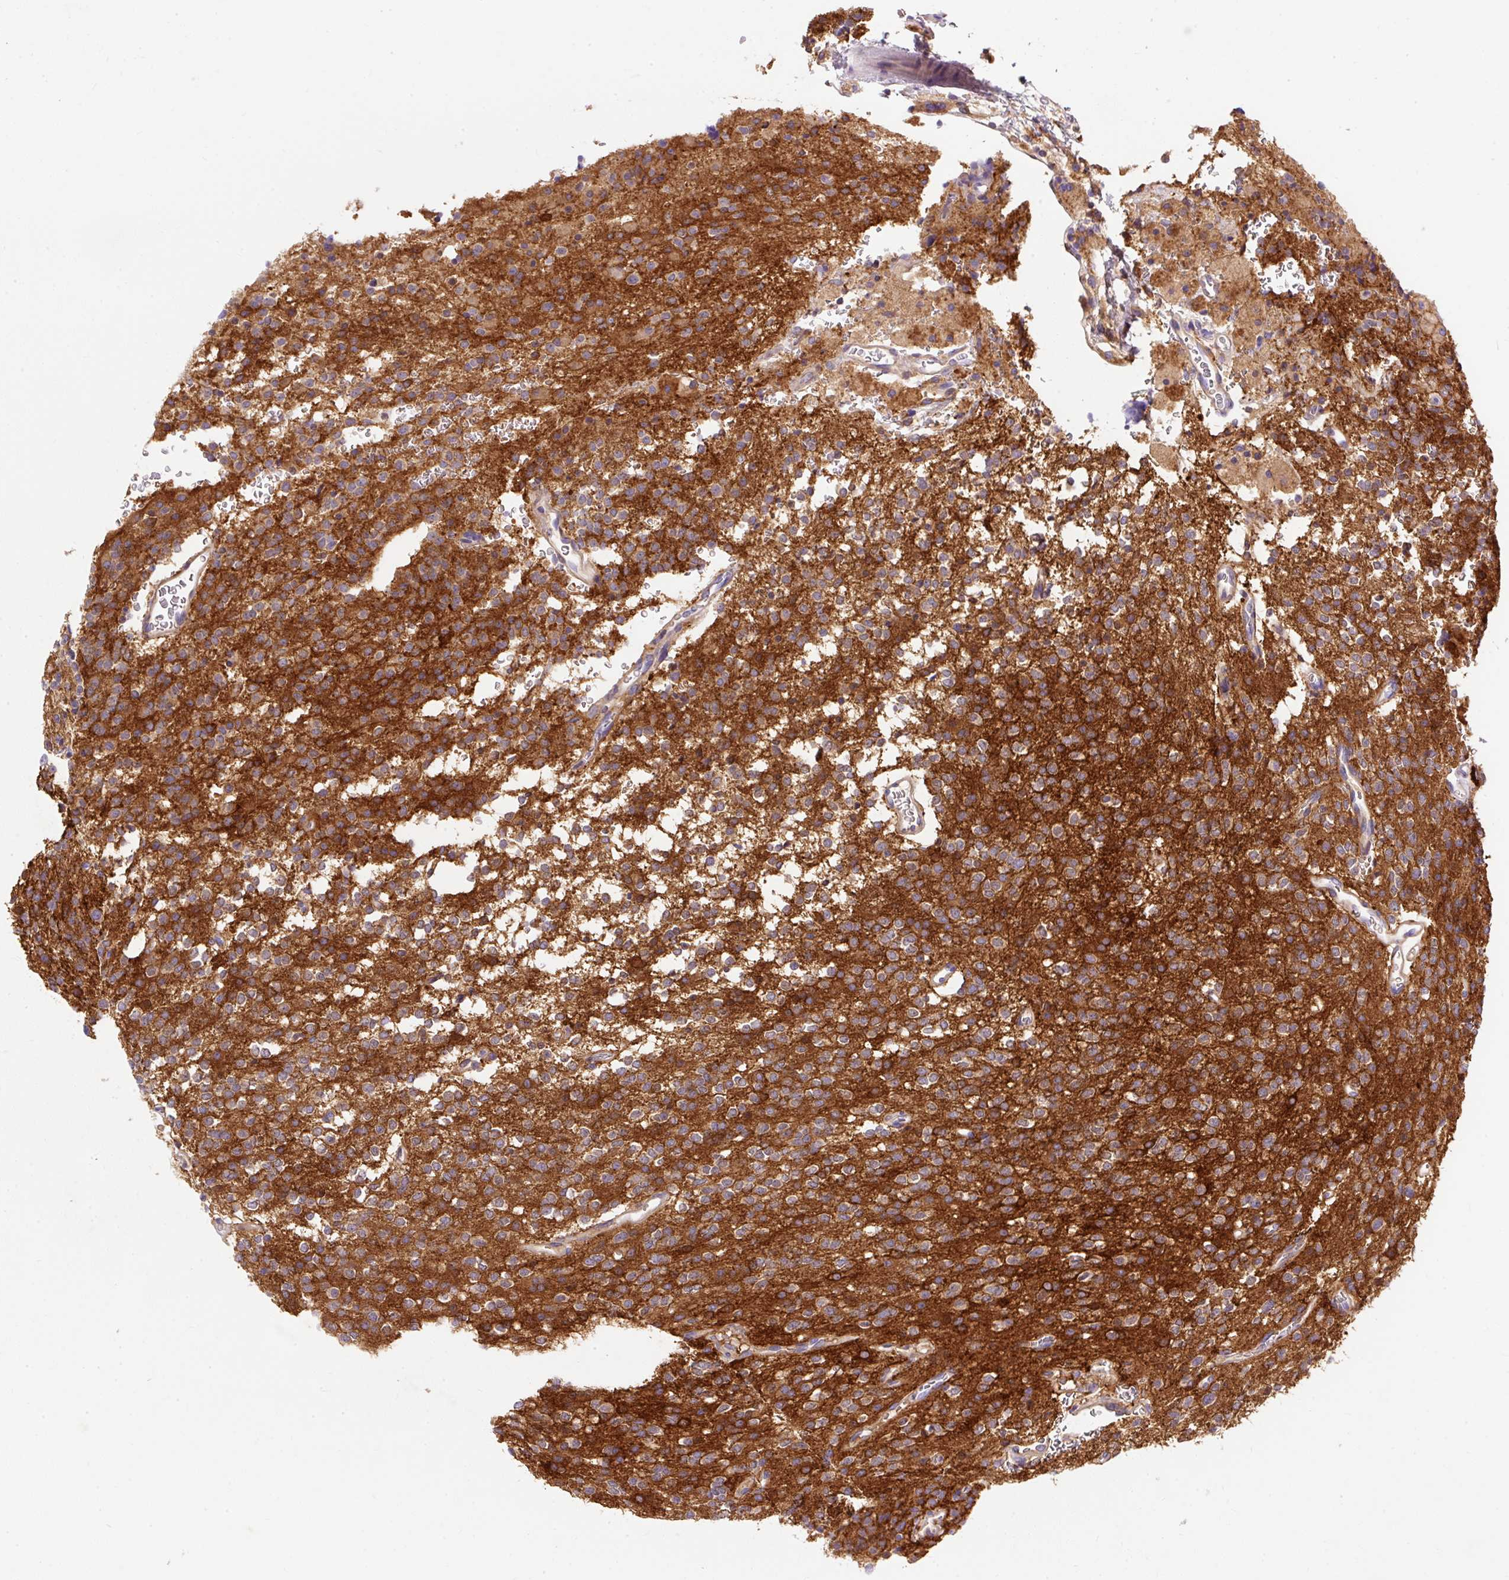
{"staining": {"intensity": "moderate", "quantity": "<25%", "location": "cytoplasmic/membranous"}, "tissue": "glioma", "cell_type": "Tumor cells", "image_type": "cancer", "snomed": [{"axis": "morphology", "description": "Glioma, malignant, High grade"}, {"axis": "topography", "description": "Brain"}], "caption": "Brown immunohistochemical staining in malignant glioma (high-grade) exhibits moderate cytoplasmic/membranous staining in about <25% of tumor cells.", "gene": "OR4K15", "patient": {"sex": "male", "age": 34}}